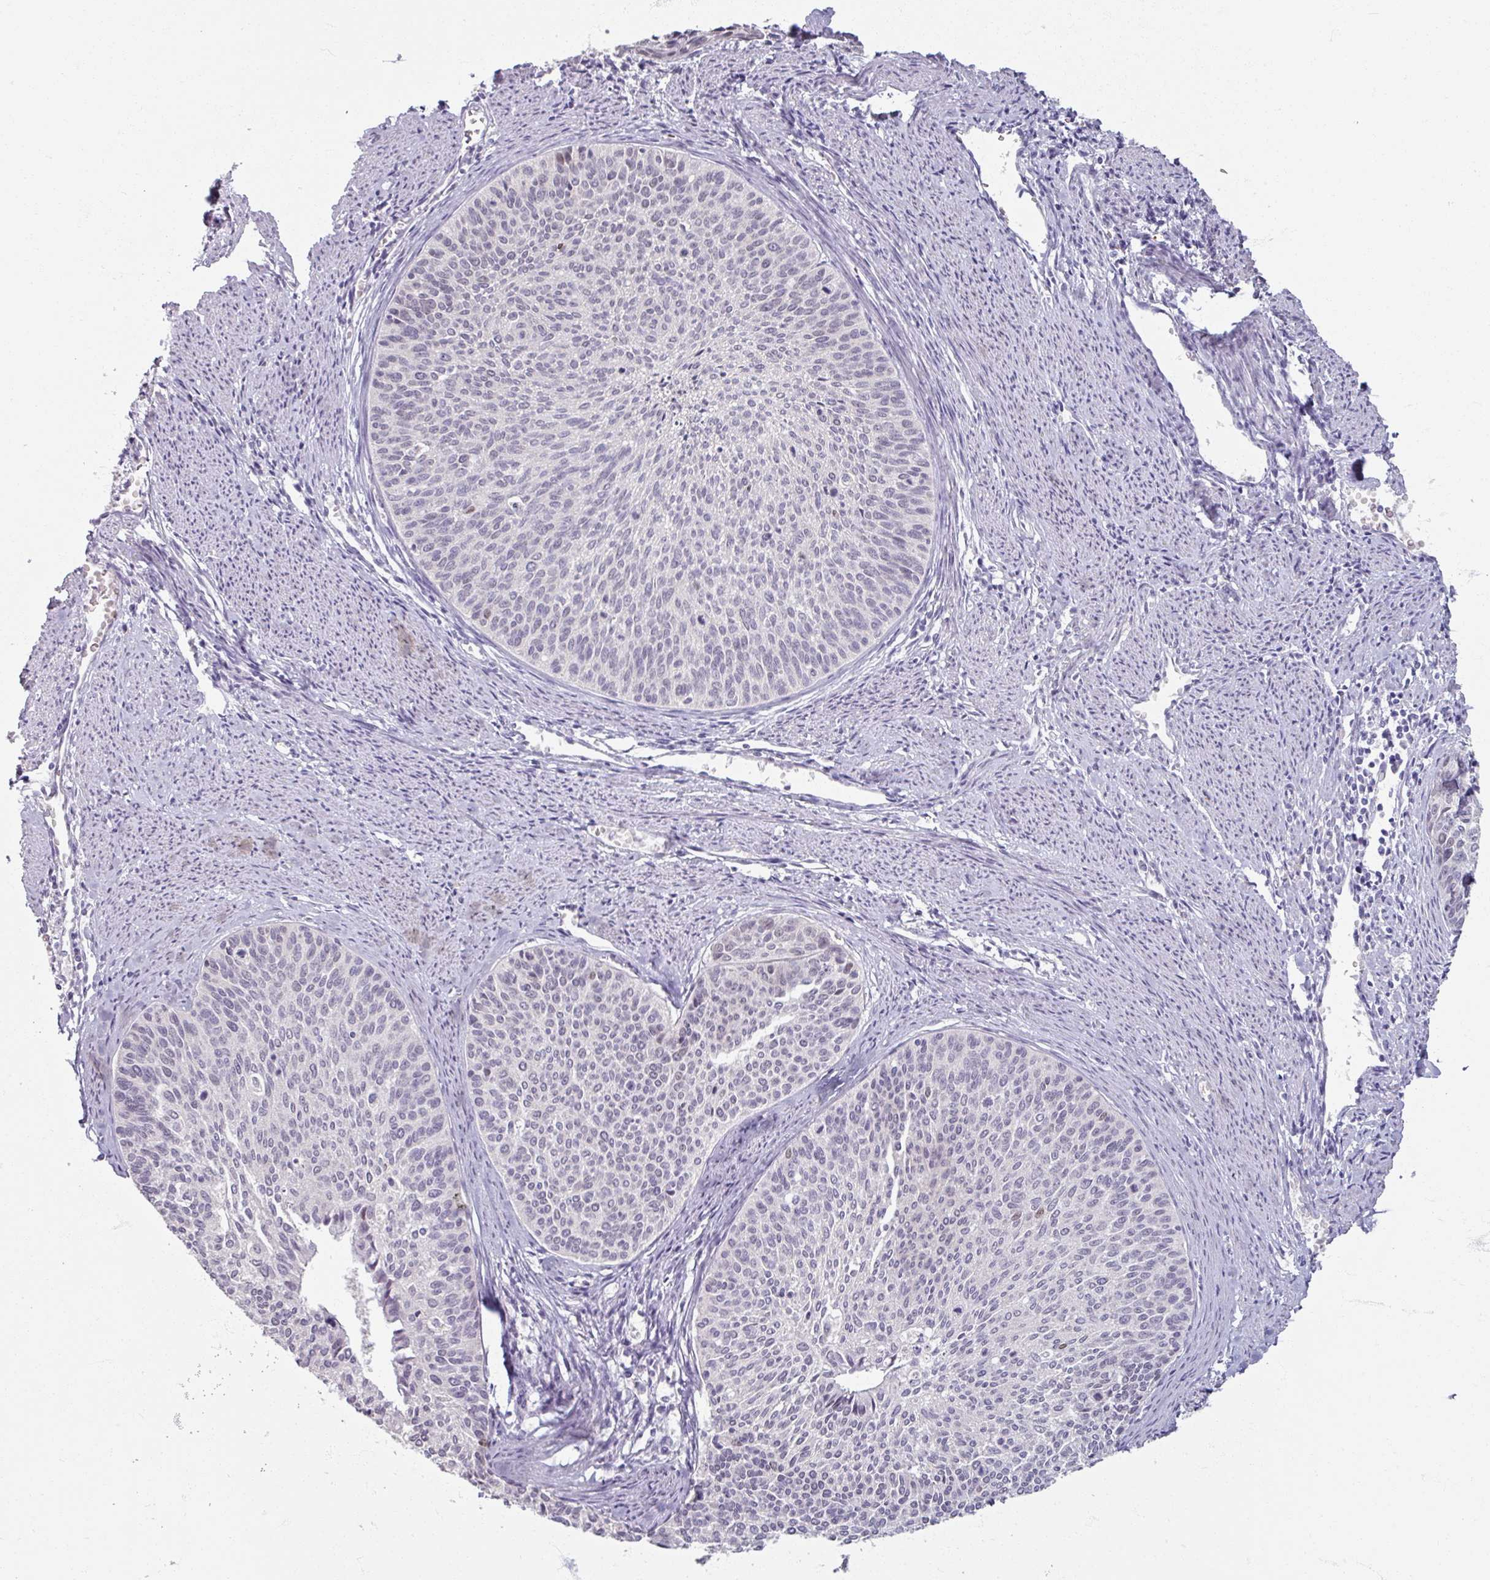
{"staining": {"intensity": "negative", "quantity": "none", "location": "none"}, "tissue": "cervical cancer", "cell_type": "Tumor cells", "image_type": "cancer", "snomed": [{"axis": "morphology", "description": "Squamous cell carcinoma, NOS"}, {"axis": "topography", "description": "Cervix"}], "caption": "A micrograph of squamous cell carcinoma (cervical) stained for a protein shows no brown staining in tumor cells.", "gene": "SOX11", "patient": {"sex": "female", "age": 55}}